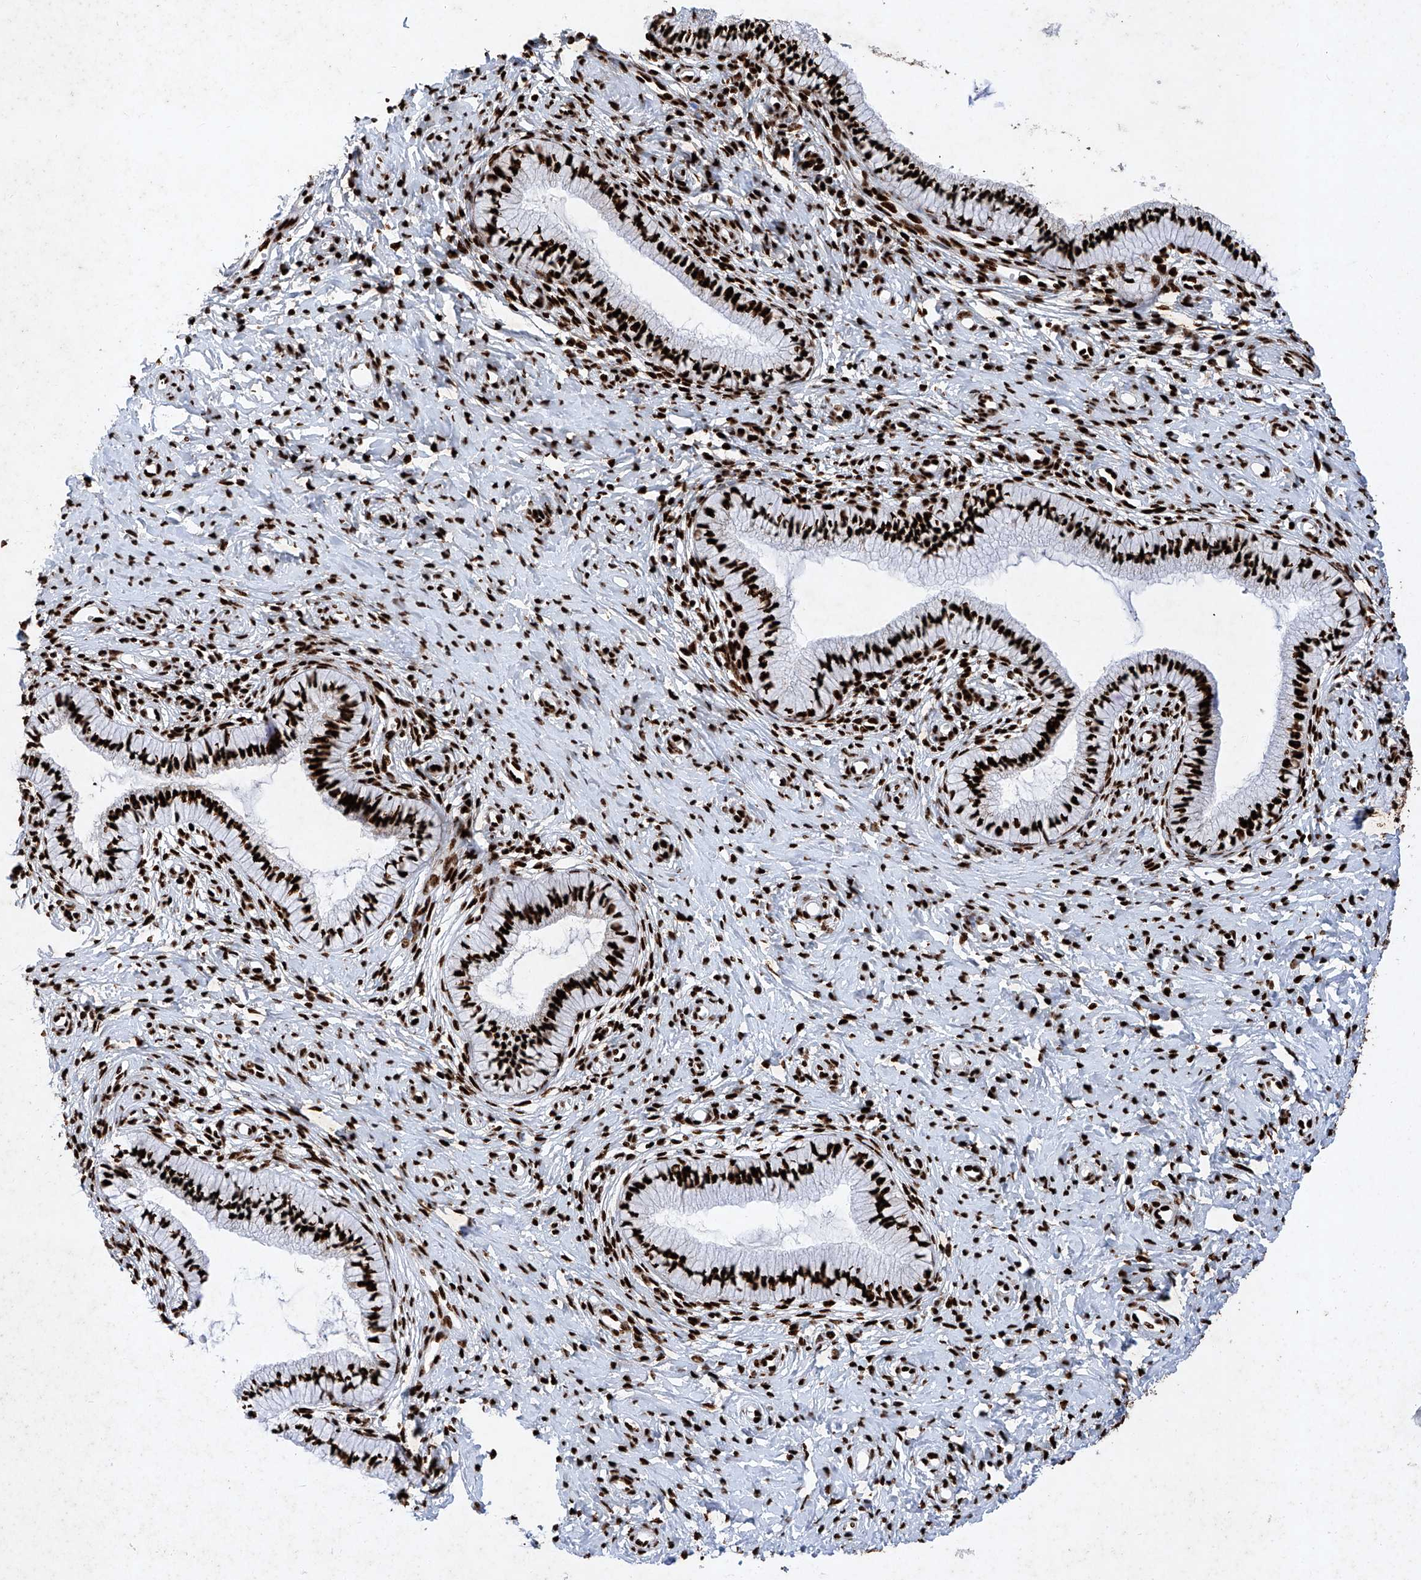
{"staining": {"intensity": "strong", "quantity": ">75%", "location": "nuclear"}, "tissue": "cervix", "cell_type": "Glandular cells", "image_type": "normal", "snomed": [{"axis": "morphology", "description": "Normal tissue, NOS"}, {"axis": "topography", "description": "Cervix"}], "caption": "Human cervix stained for a protein (brown) demonstrates strong nuclear positive positivity in approximately >75% of glandular cells.", "gene": "SRSF6", "patient": {"sex": "female", "age": 36}}